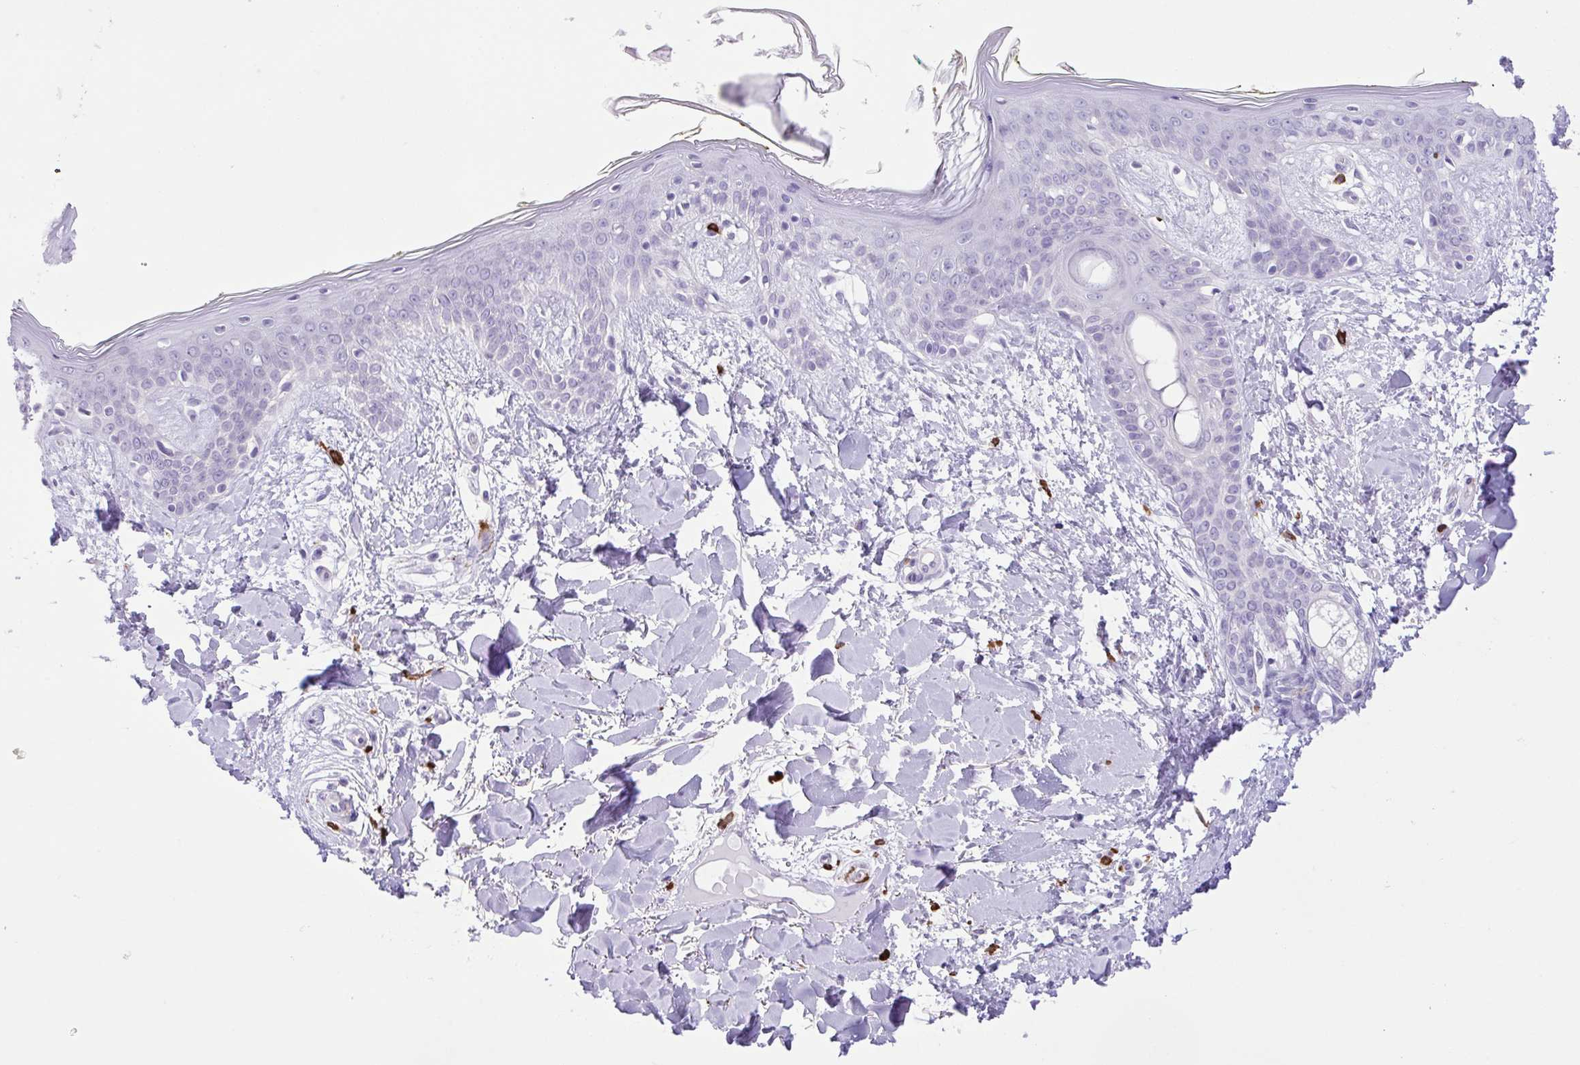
{"staining": {"intensity": "negative", "quantity": "none", "location": "none"}, "tissue": "skin", "cell_type": "Fibroblasts", "image_type": "normal", "snomed": [{"axis": "morphology", "description": "Normal tissue, NOS"}, {"axis": "topography", "description": "Skin"}], "caption": "Human skin stained for a protein using immunohistochemistry demonstrates no expression in fibroblasts.", "gene": "FAM177B", "patient": {"sex": "female", "age": 34}}